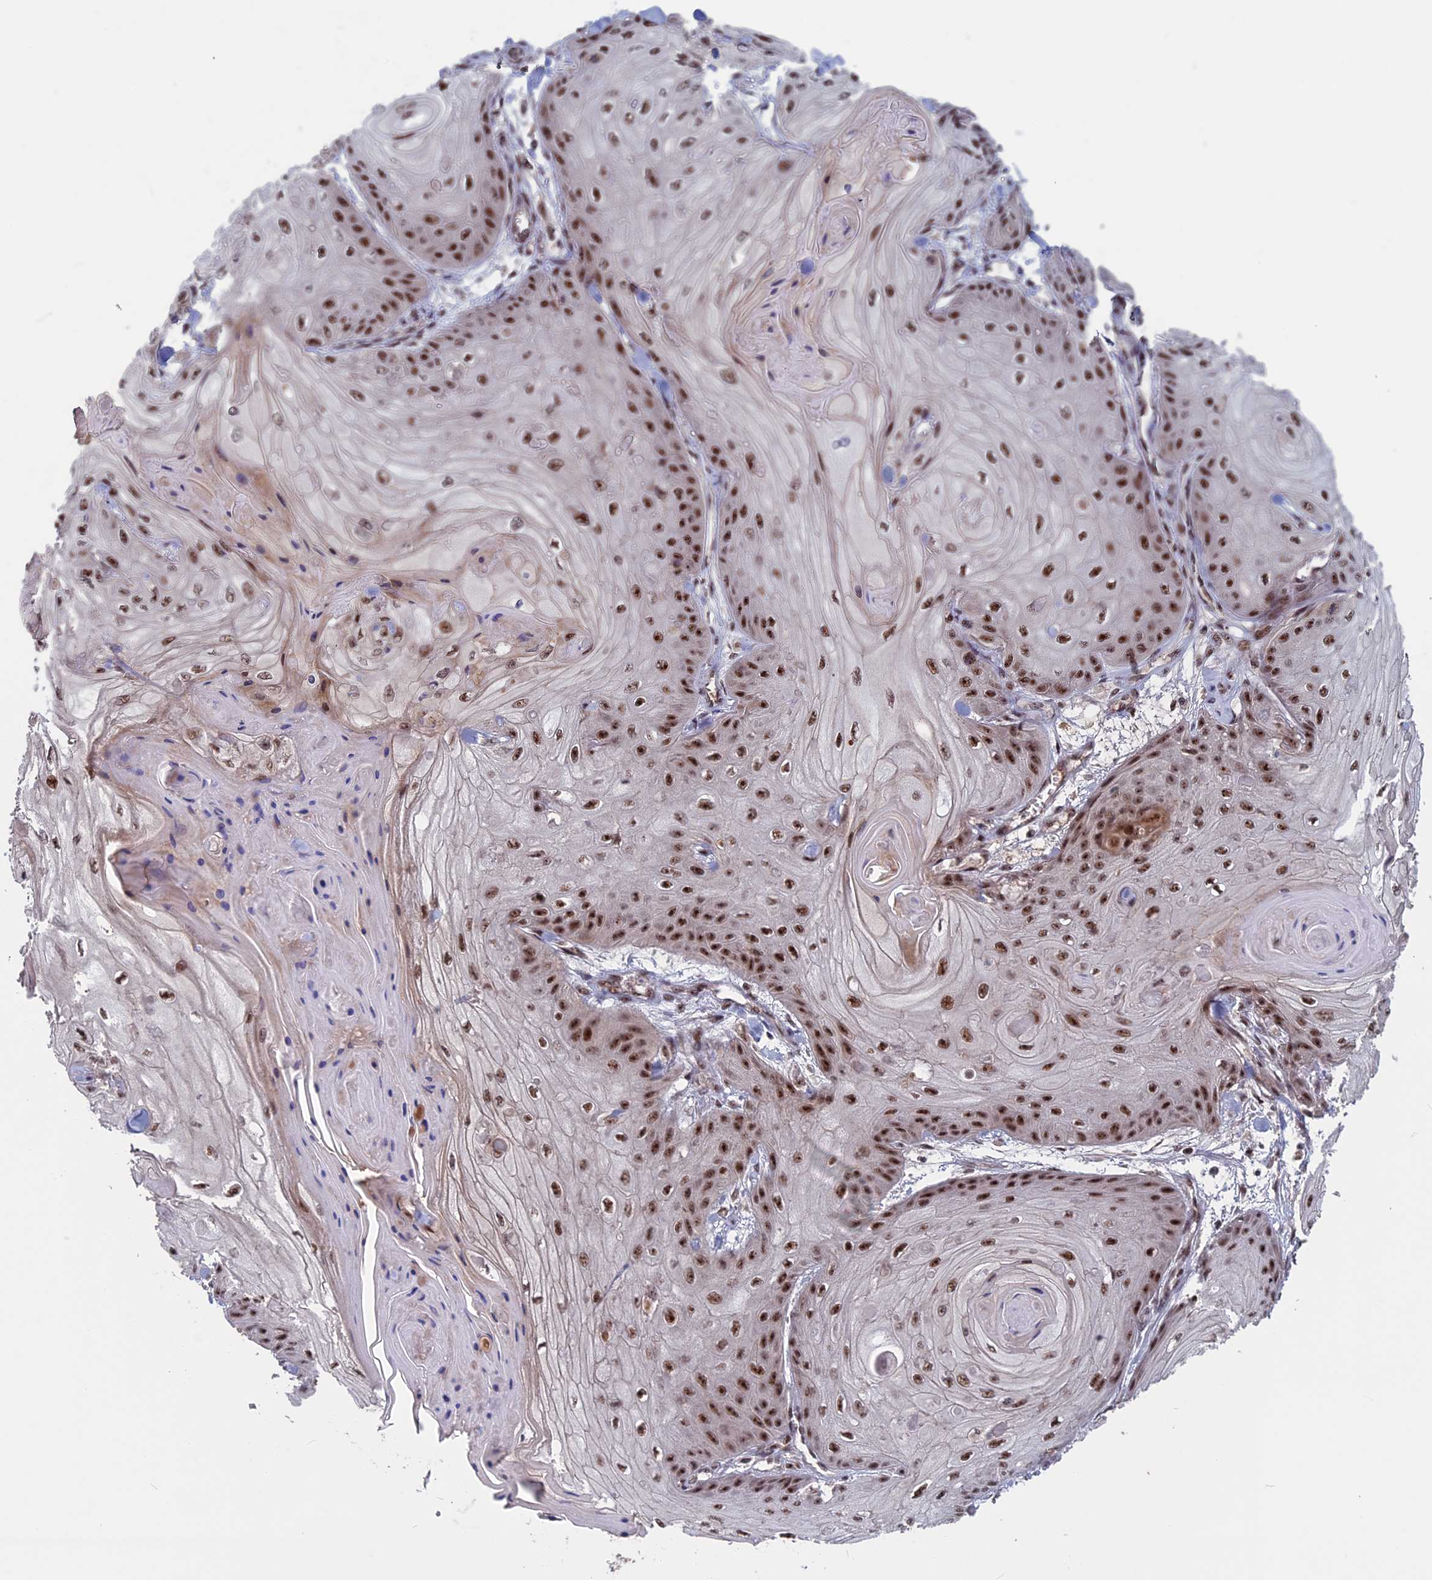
{"staining": {"intensity": "moderate", "quantity": ">75%", "location": "nuclear"}, "tissue": "skin cancer", "cell_type": "Tumor cells", "image_type": "cancer", "snomed": [{"axis": "morphology", "description": "Squamous cell carcinoma, NOS"}, {"axis": "topography", "description": "Skin"}], "caption": "Moderate nuclear staining is seen in about >75% of tumor cells in skin cancer (squamous cell carcinoma).", "gene": "CACTIN", "patient": {"sex": "male", "age": 74}}